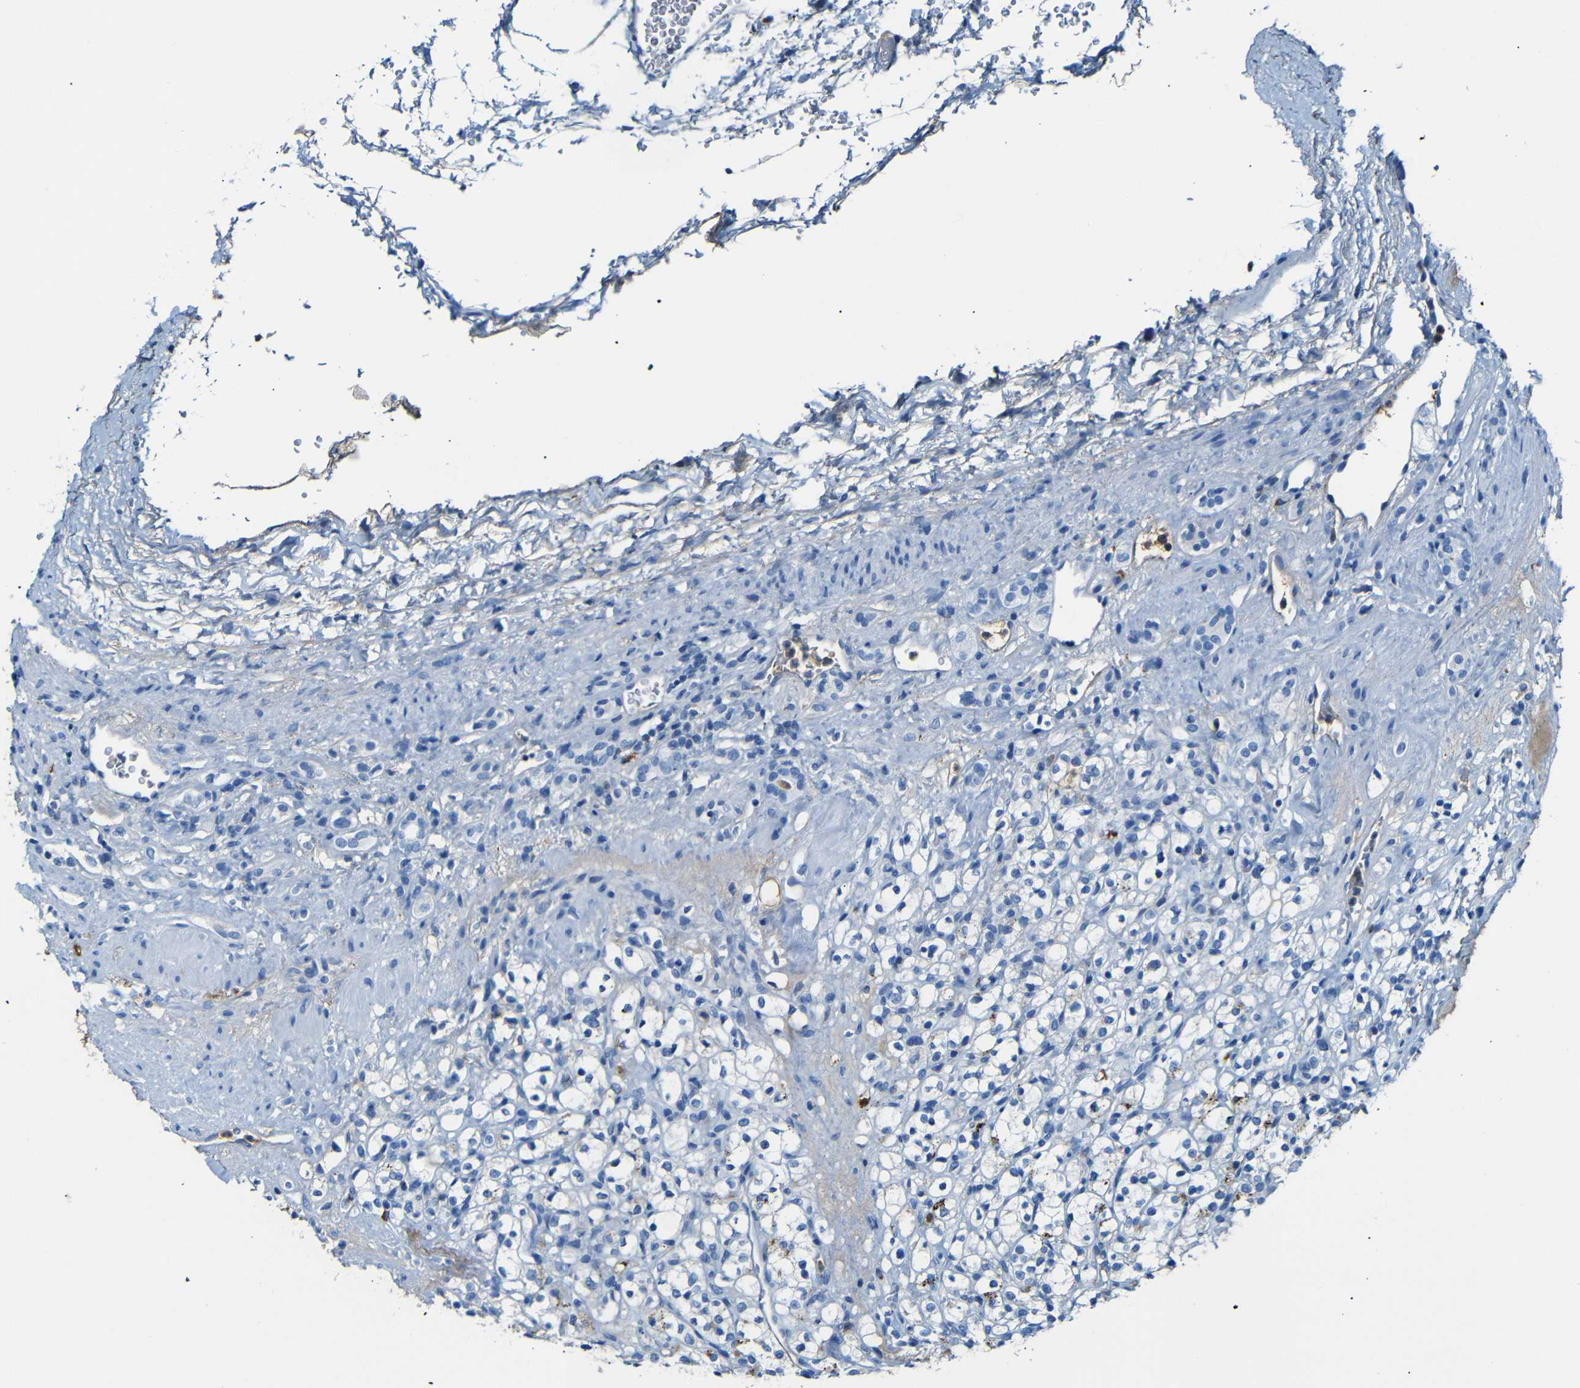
{"staining": {"intensity": "moderate", "quantity": "<25%", "location": "cytoplasmic/membranous"}, "tissue": "renal cancer", "cell_type": "Tumor cells", "image_type": "cancer", "snomed": [{"axis": "morphology", "description": "Normal tissue, NOS"}, {"axis": "morphology", "description": "Adenocarcinoma, NOS"}, {"axis": "topography", "description": "Kidney"}], "caption": "Human renal cancer (adenocarcinoma) stained with a protein marker reveals moderate staining in tumor cells.", "gene": "SERPINA1", "patient": {"sex": "female", "age": 72}}